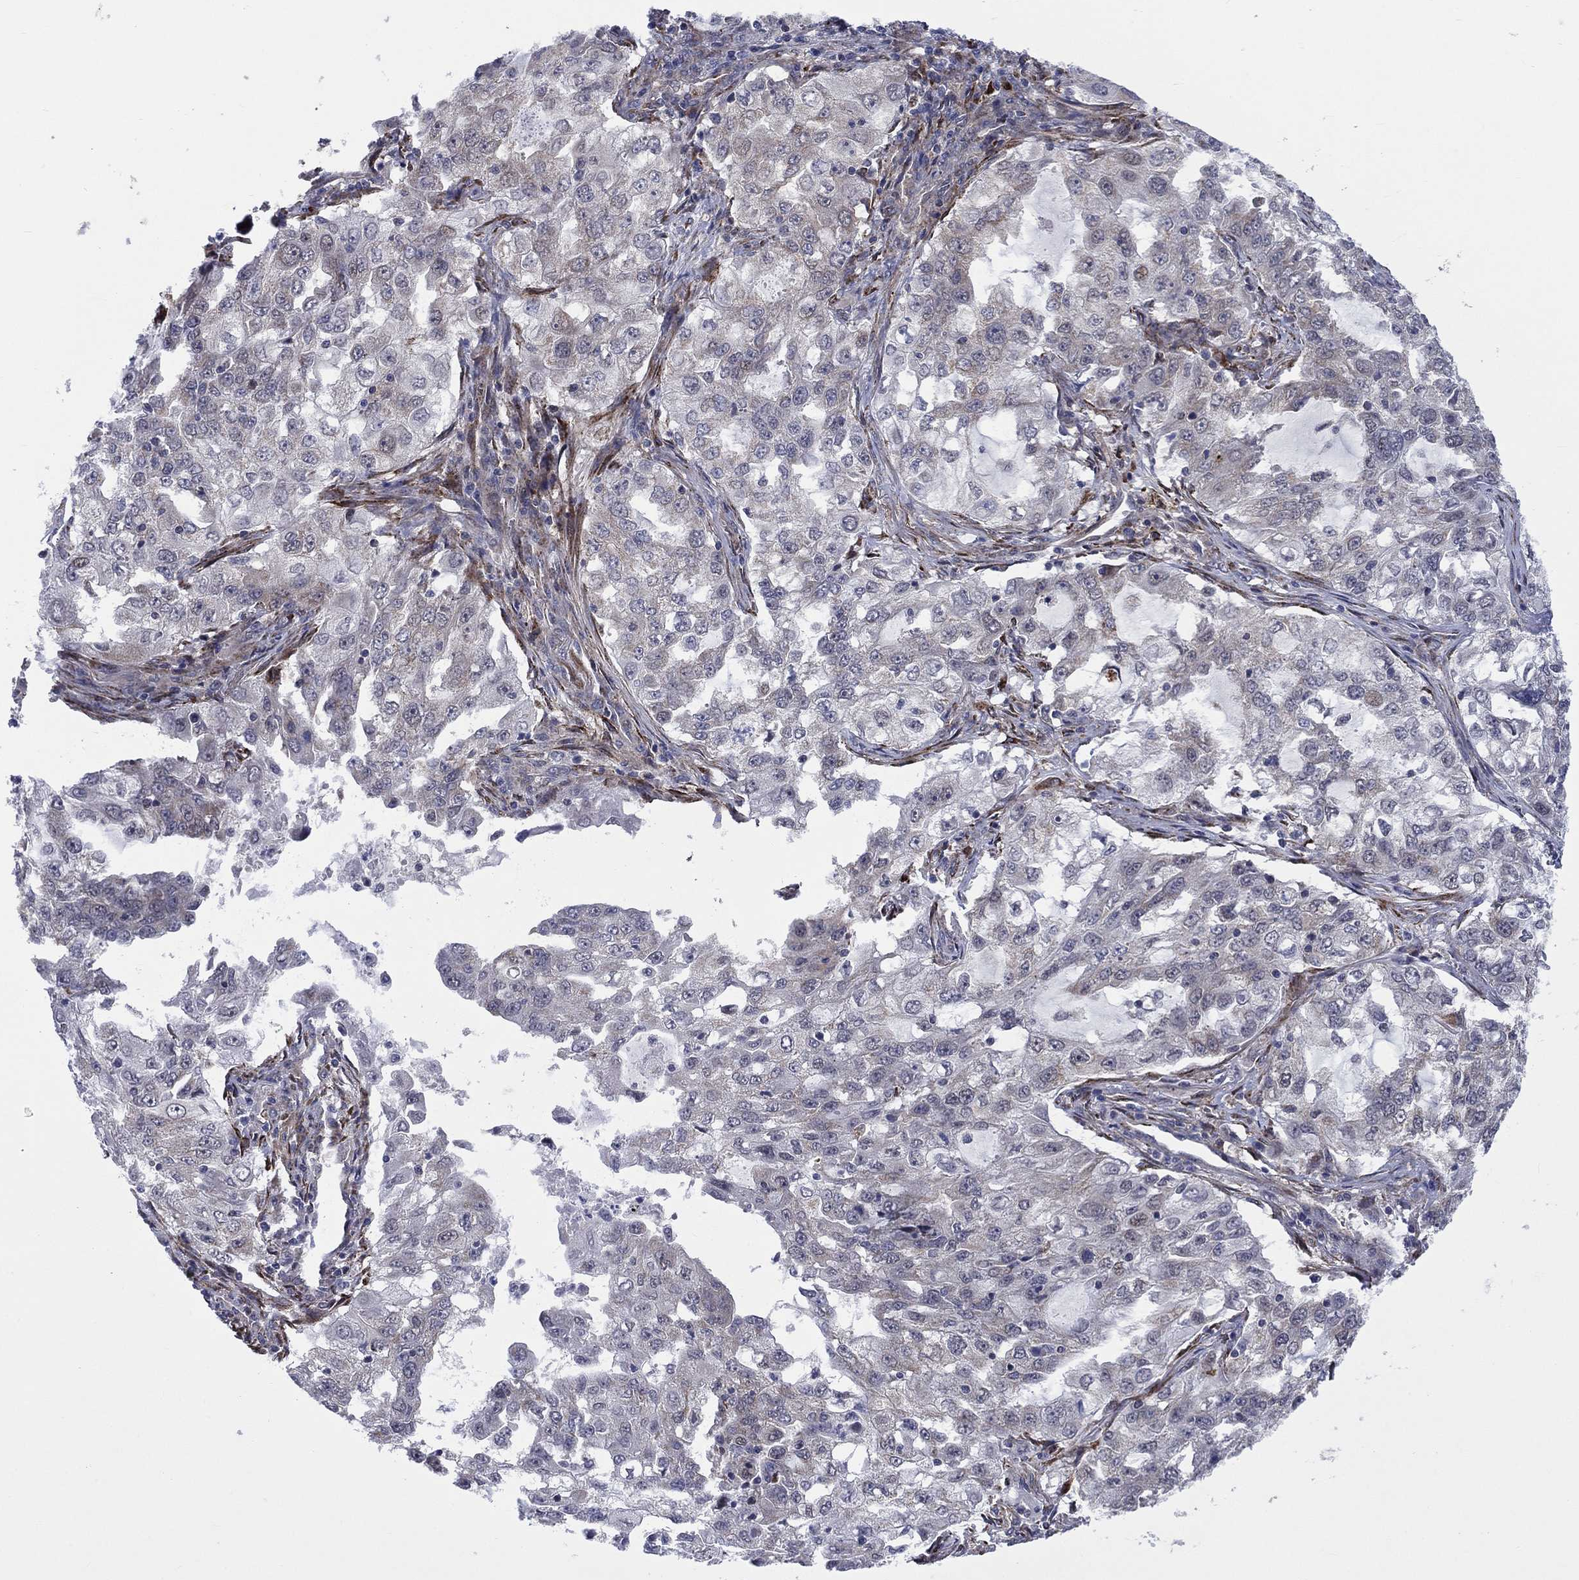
{"staining": {"intensity": "negative", "quantity": "none", "location": "none"}, "tissue": "lung cancer", "cell_type": "Tumor cells", "image_type": "cancer", "snomed": [{"axis": "morphology", "description": "Adenocarcinoma, NOS"}, {"axis": "topography", "description": "Lung"}], "caption": "This is an immunohistochemistry image of lung cancer. There is no positivity in tumor cells.", "gene": "SLC35F2", "patient": {"sex": "female", "age": 61}}